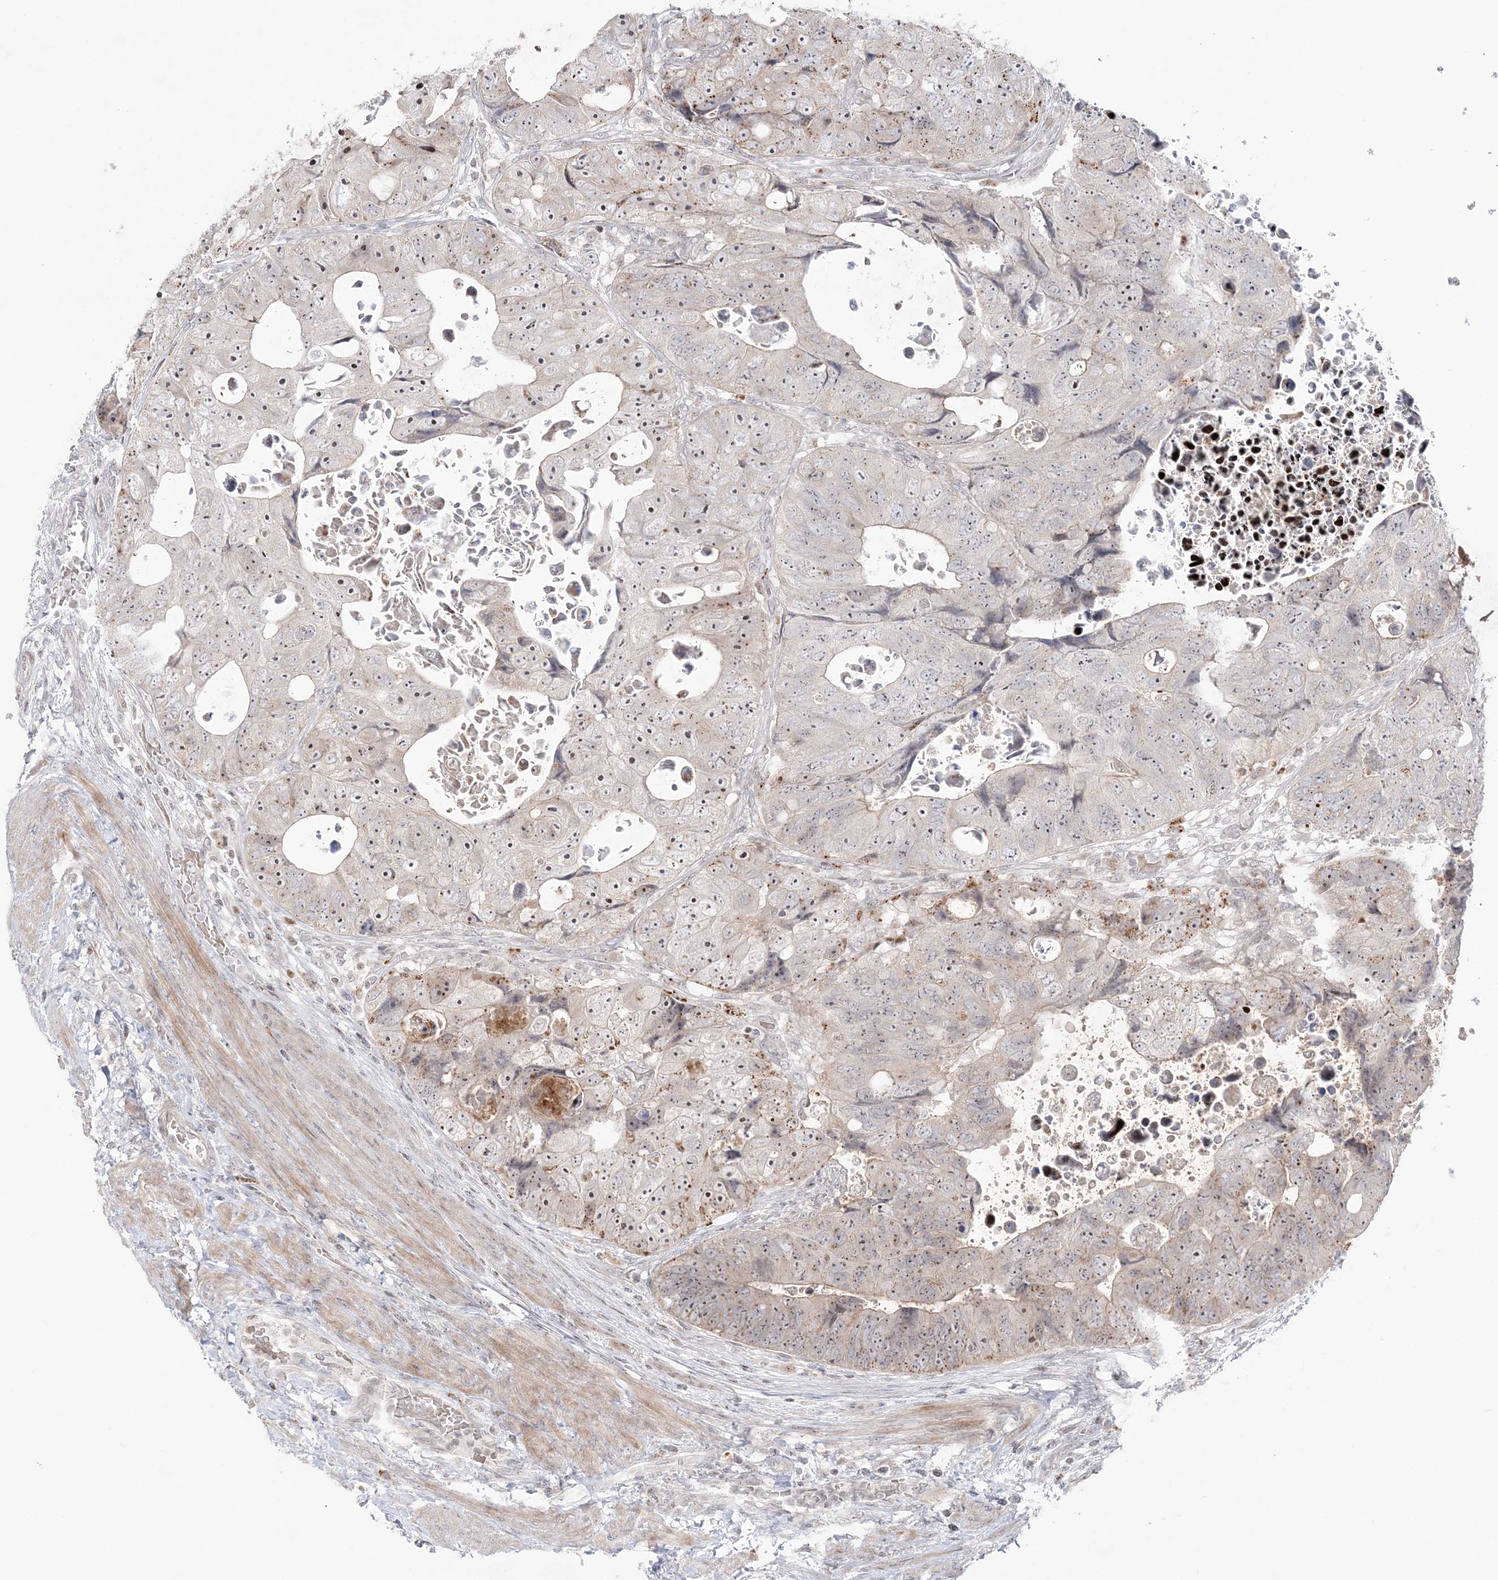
{"staining": {"intensity": "moderate", "quantity": ">75%", "location": "cytoplasmic/membranous,nuclear"}, "tissue": "colorectal cancer", "cell_type": "Tumor cells", "image_type": "cancer", "snomed": [{"axis": "morphology", "description": "Adenocarcinoma, NOS"}, {"axis": "topography", "description": "Rectum"}], "caption": "This is an image of immunohistochemistry staining of colorectal cancer, which shows moderate expression in the cytoplasmic/membranous and nuclear of tumor cells.", "gene": "SH3BP4", "patient": {"sex": "male", "age": 59}}